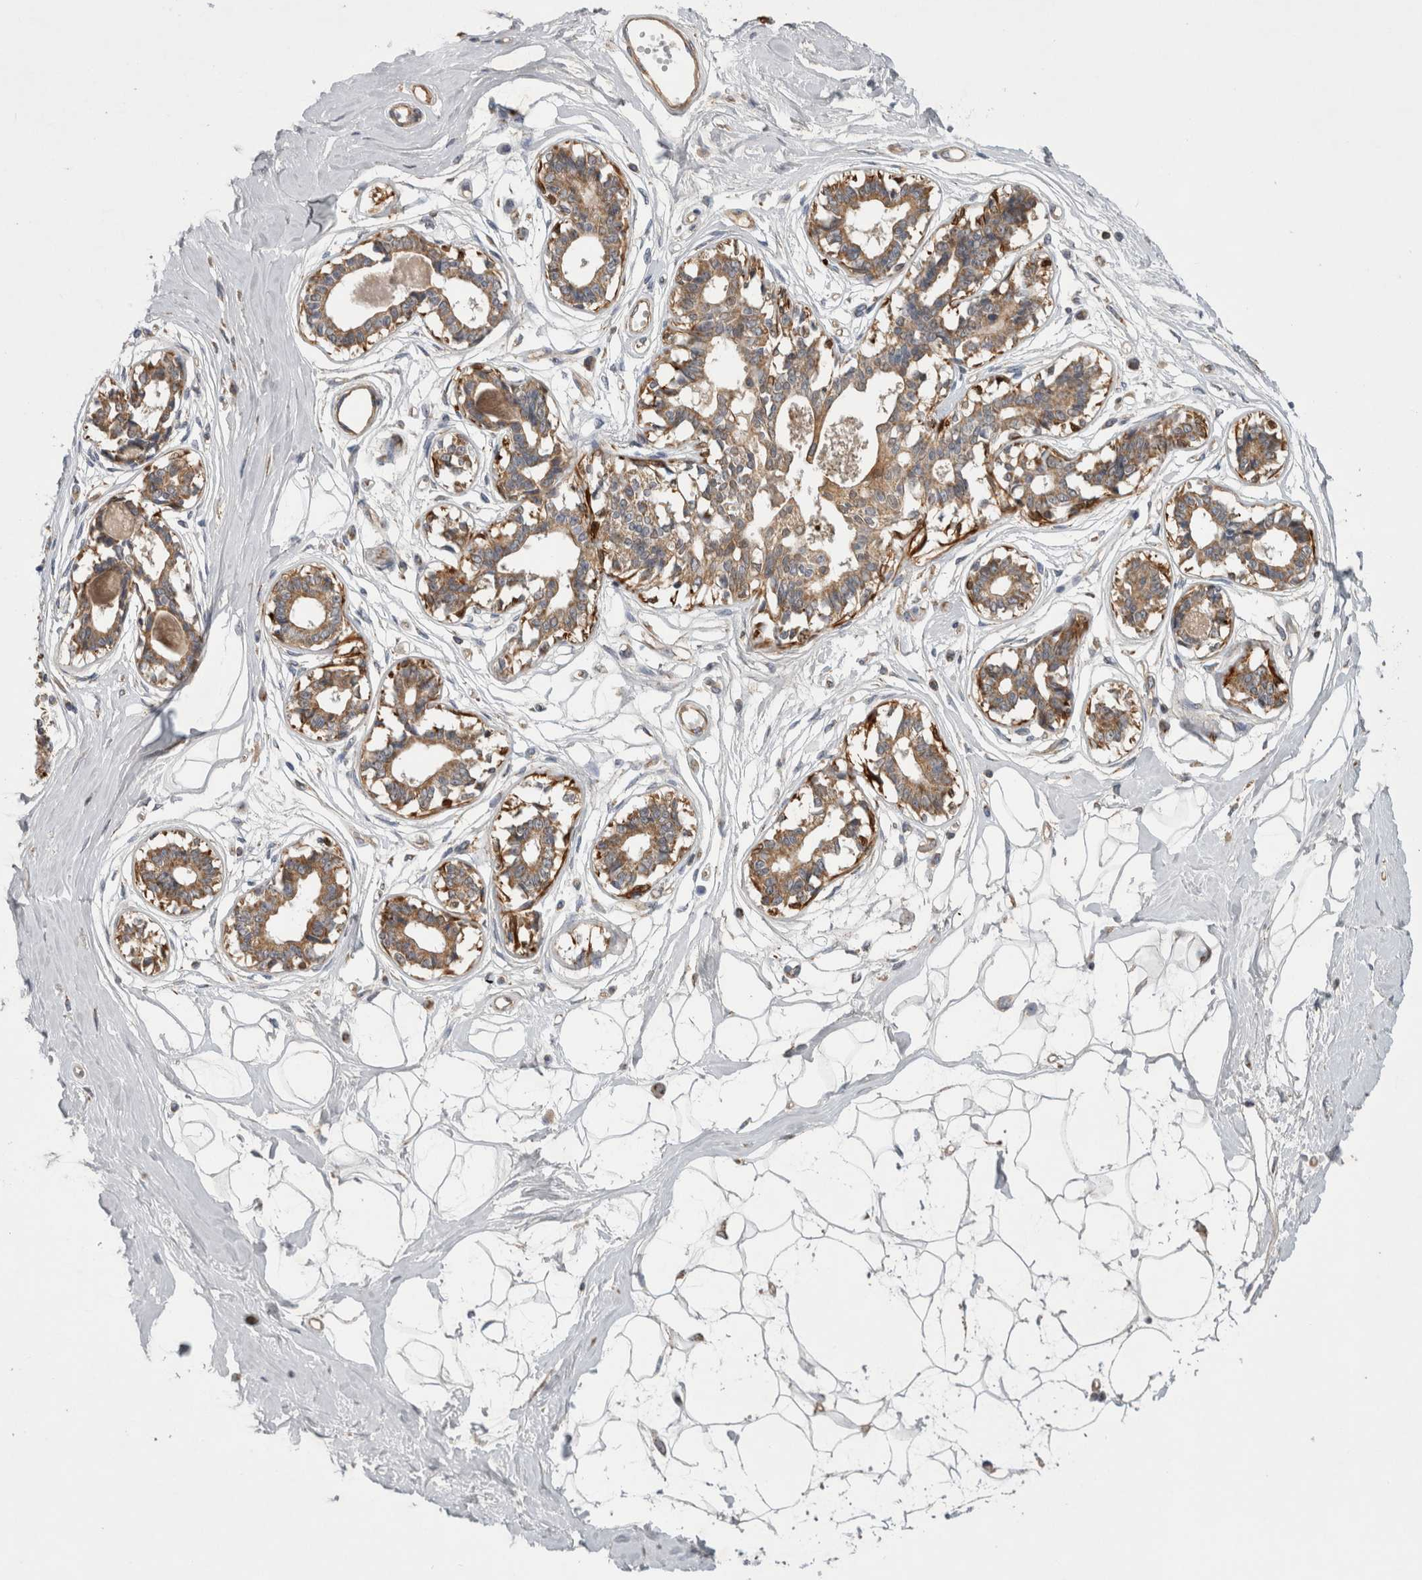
{"staining": {"intensity": "negative", "quantity": "none", "location": "none"}, "tissue": "breast", "cell_type": "Adipocytes", "image_type": "normal", "snomed": [{"axis": "morphology", "description": "Normal tissue, NOS"}, {"axis": "topography", "description": "Breast"}], "caption": "A high-resolution micrograph shows IHC staining of unremarkable breast, which exhibits no significant positivity in adipocytes.", "gene": "SFXN2", "patient": {"sex": "female", "age": 45}}